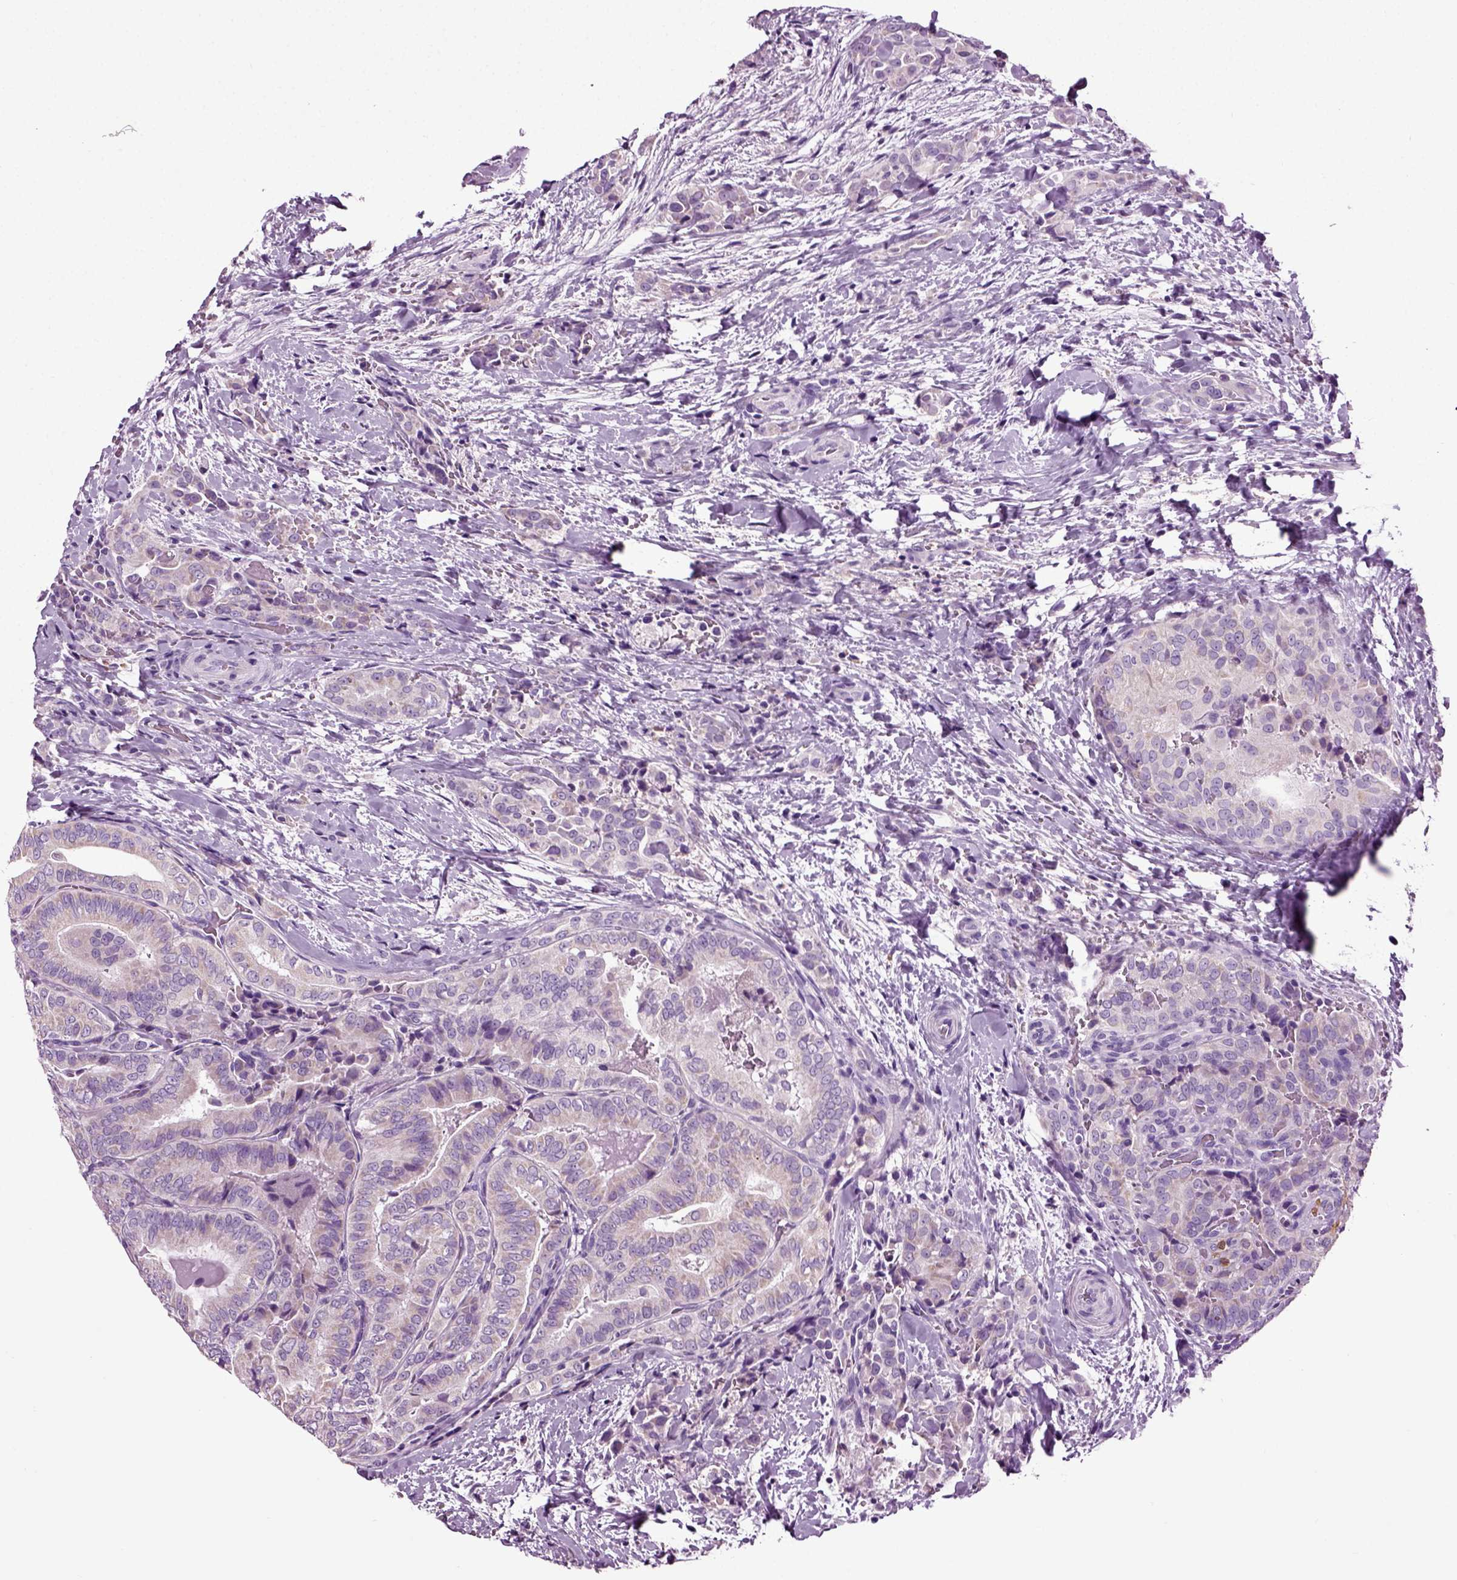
{"staining": {"intensity": "negative", "quantity": "none", "location": "none"}, "tissue": "thyroid cancer", "cell_type": "Tumor cells", "image_type": "cancer", "snomed": [{"axis": "morphology", "description": "Papillary adenocarcinoma, NOS"}, {"axis": "topography", "description": "Thyroid gland"}], "caption": "Thyroid papillary adenocarcinoma was stained to show a protein in brown. There is no significant staining in tumor cells.", "gene": "DNAH10", "patient": {"sex": "male", "age": 61}}